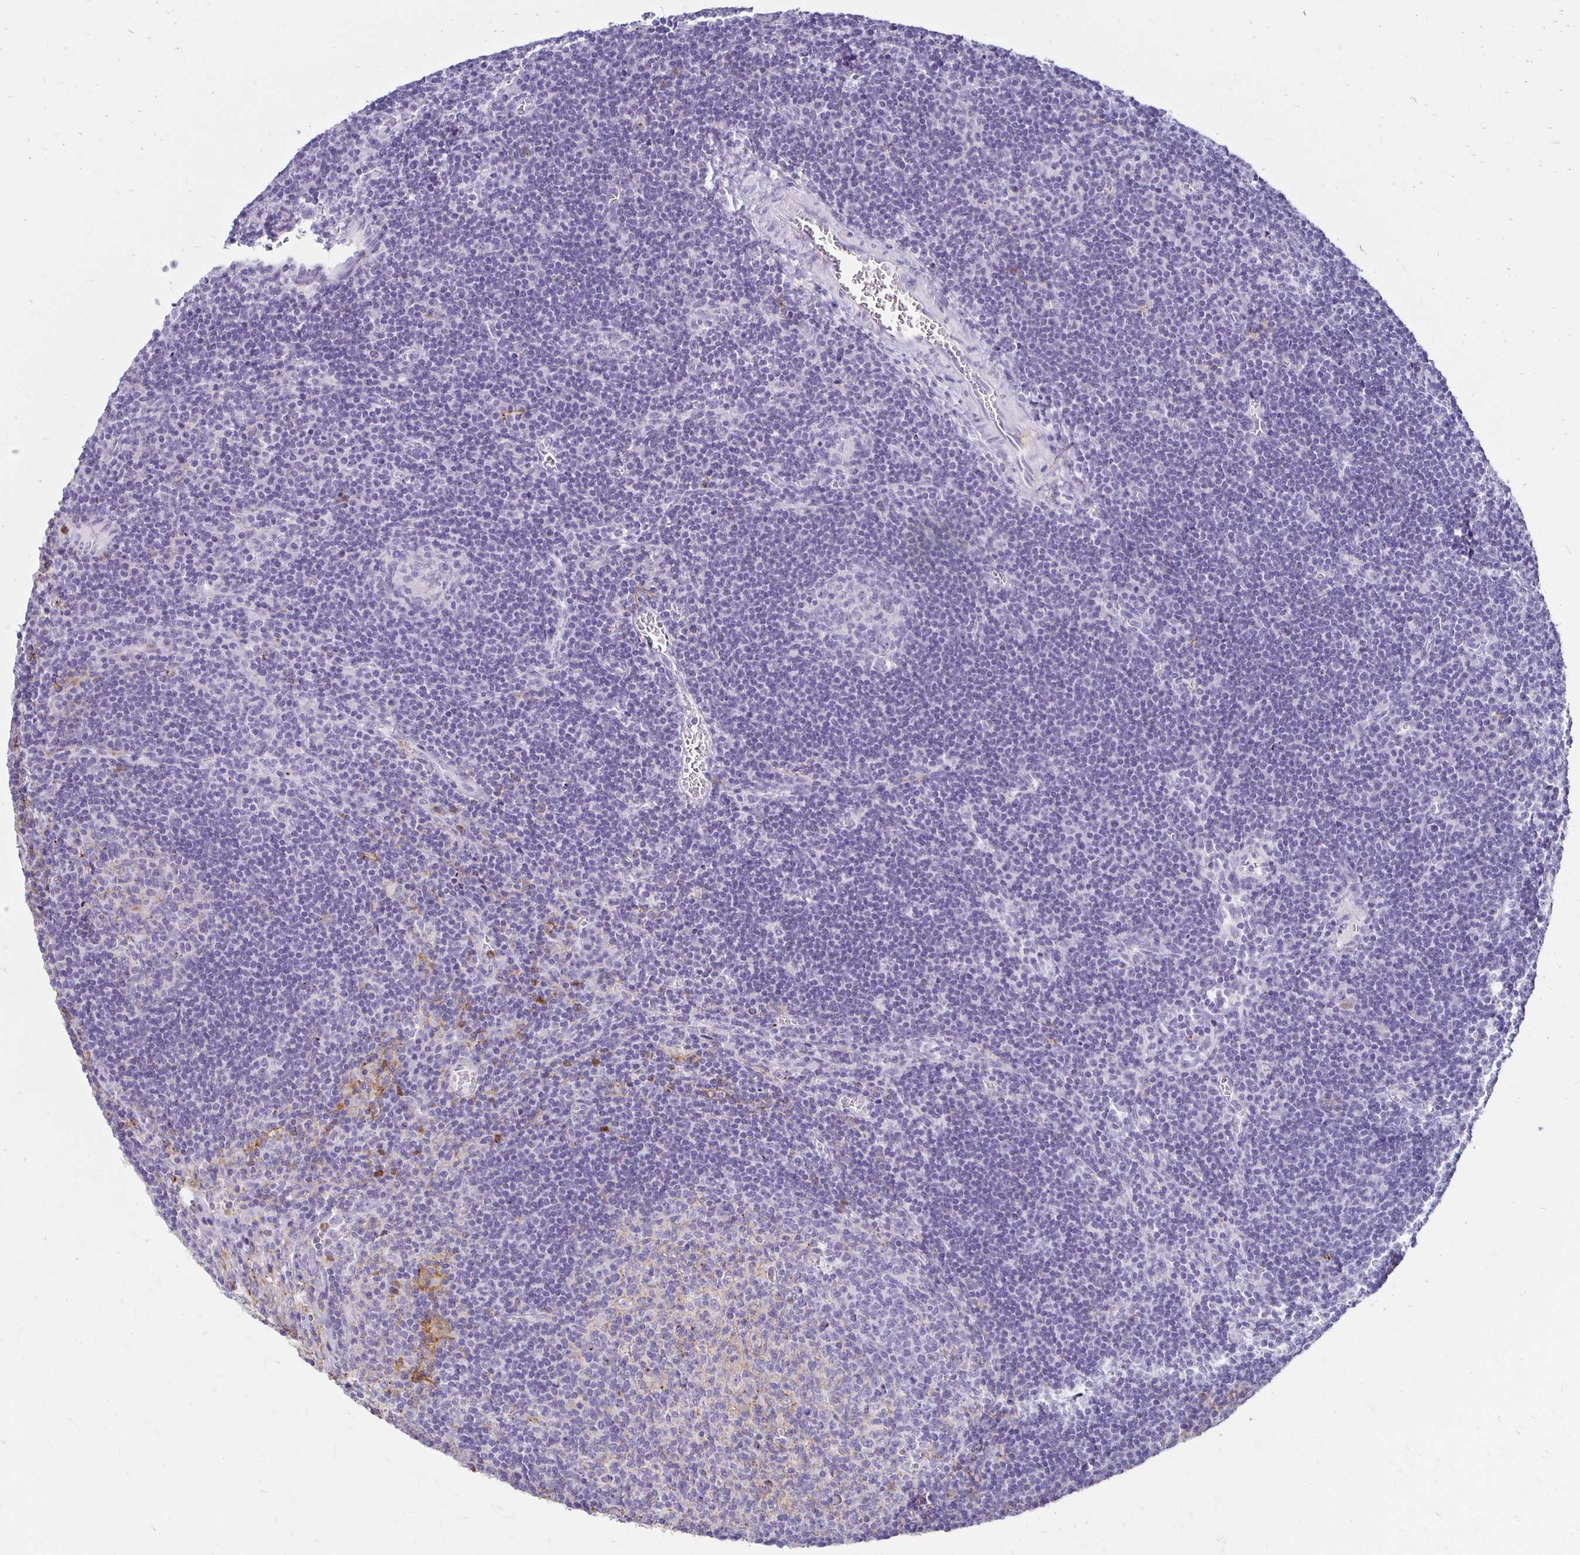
{"staining": {"intensity": "negative", "quantity": "none", "location": "none"}, "tissue": "lymph node", "cell_type": "Germinal center cells", "image_type": "normal", "snomed": [{"axis": "morphology", "description": "Normal tissue, NOS"}, {"axis": "topography", "description": "Lymph node"}], "caption": "Photomicrograph shows no protein expression in germinal center cells of benign lymph node.", "gene": "TAS1R3", "patient": {"sex": "male", "age": 67}}